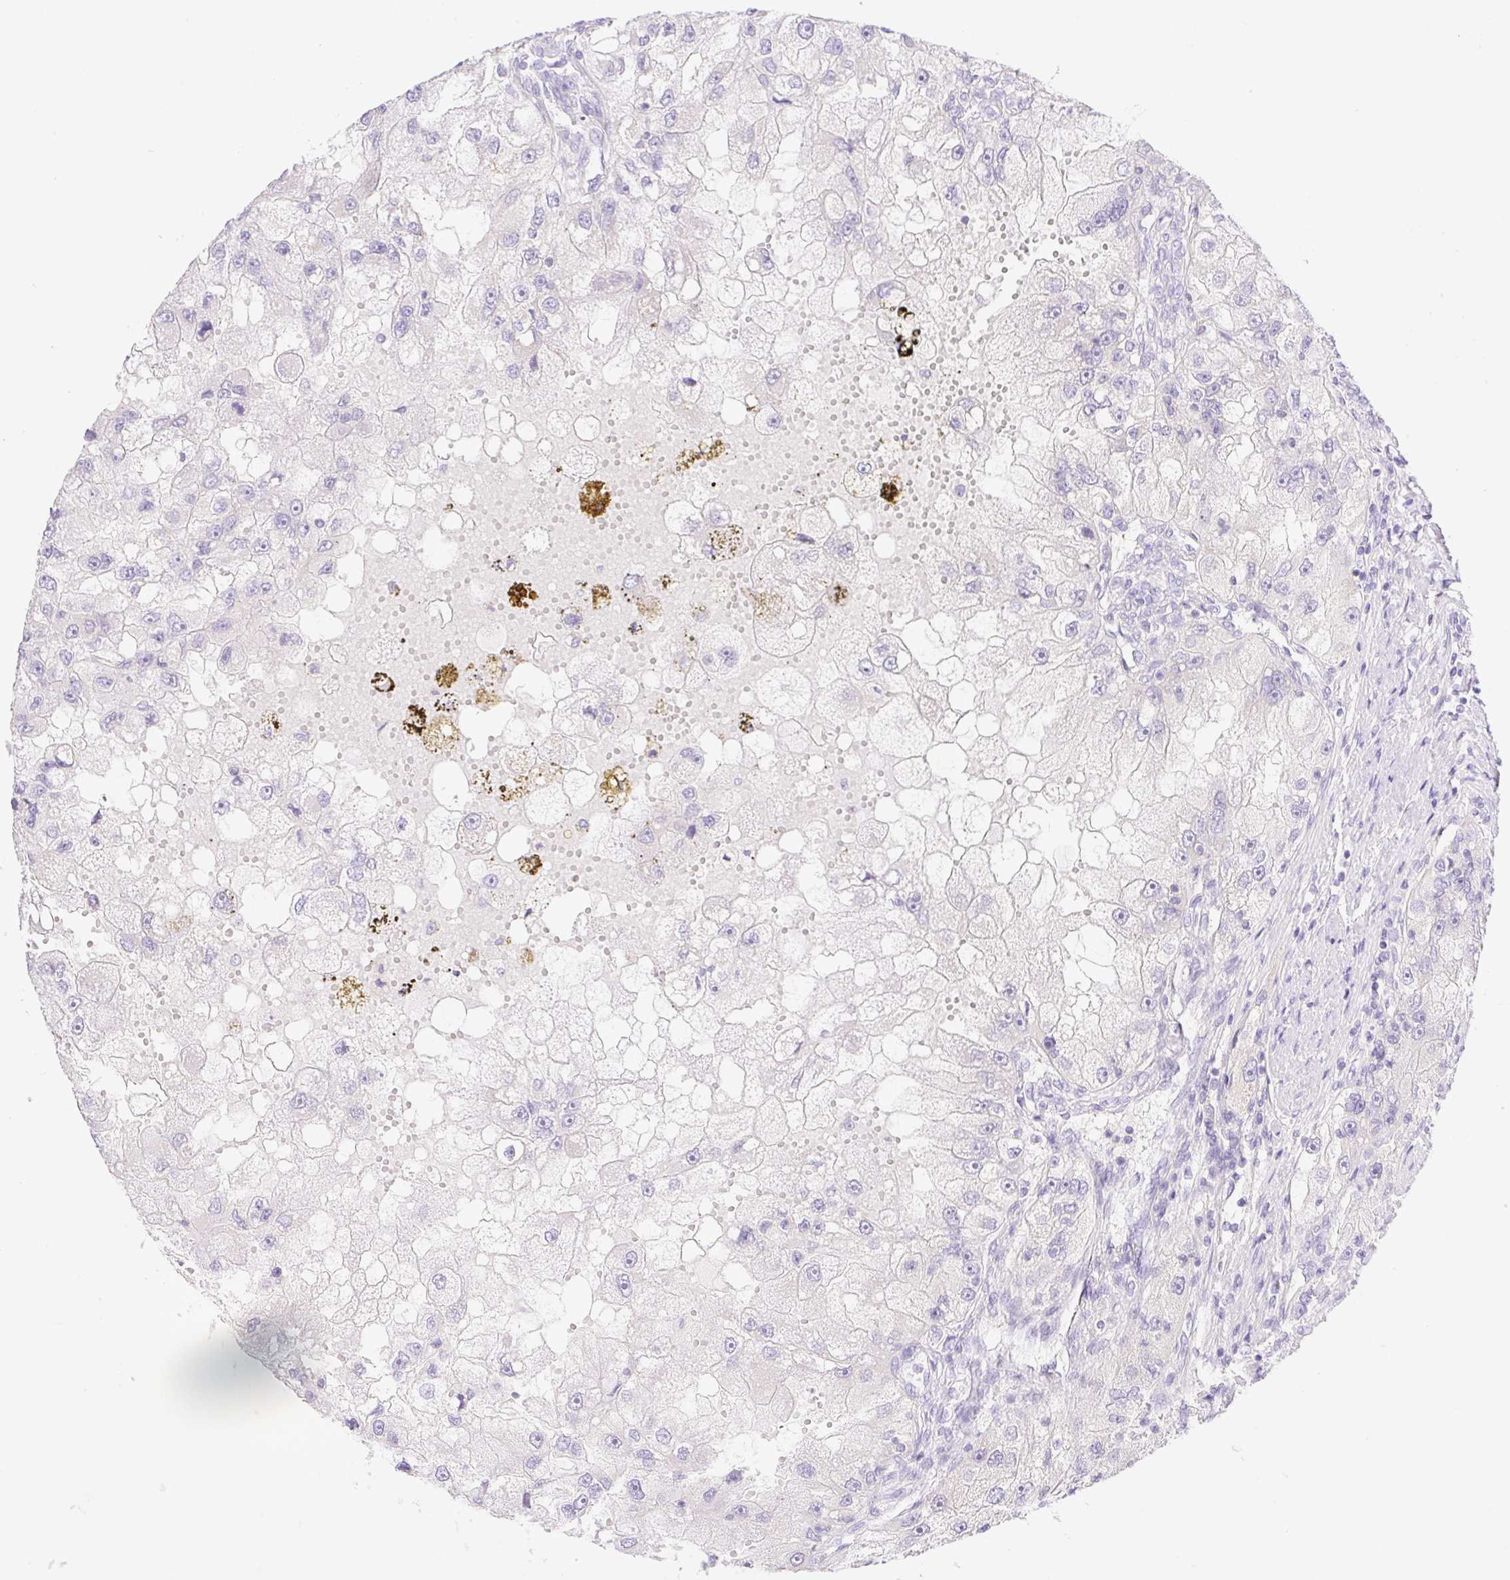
{"staining": {"intensity": "negative", "quantity": "none", "location": "none"}, "tissue": "renal cancer", "cell_type": "Tumor cells", "image_type": "cancer", "snomed": [{"axis": "morphology", "description": "Adenocarcinoma, NOS"}, {"axis": "topography", "description": "Kidney"}], "caption": "High magnification brightfield microscopy of renal cancer (adenocarcinoma) stained with DAB (3,3'-diaminobenzidine) (brown) and counterstained with hematoxylin (blue): tumor cells show no significant expression.", "gene": "DENND5A", "patient": {"sex": "male", "age": 63}}